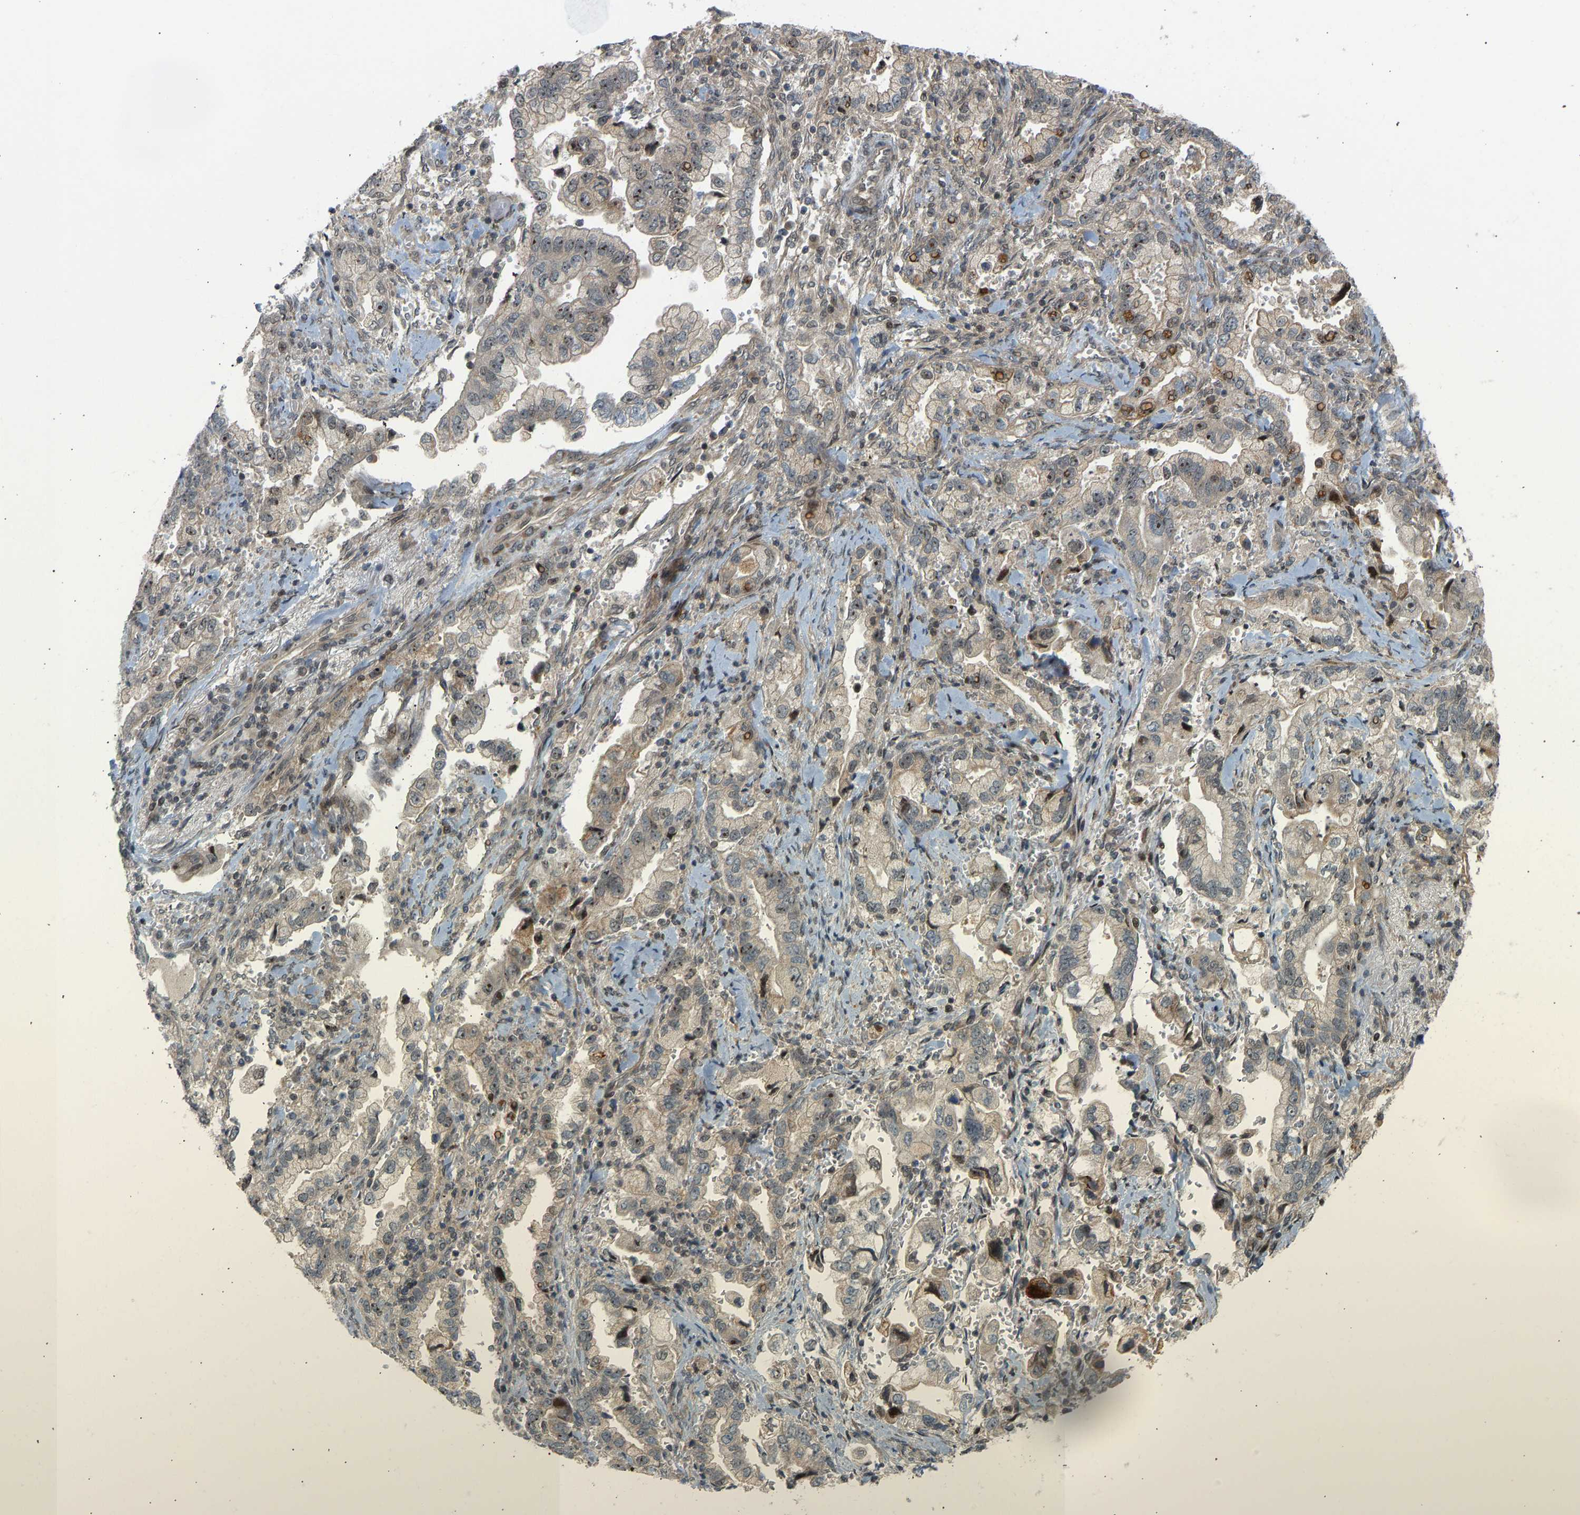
{"staining": {"intensity": "moderate", "quantity": "<25%", "location": "nuclear"}, "tissue": "stomach cancer", "cell_type": "Tumor cells", "image_type": "cancer", "snomed": [{"axis": "morphology", "description": "Normal tissue, NOS"}, {"axis": "morphology", "description": "Adenocarcinoma, NOS"}, {"axis": "topography", "description": "Stomach"}], "caption": "A brown stain shows moderate nuclear positivity of a protein in human stomach cancer (adenocarcinoma) tumor cells. (brown staining indicates protein expression, while blue staining denotes nuclei).", "gene": "BAG1", "patient": {"sex": "male", "age": 62}}